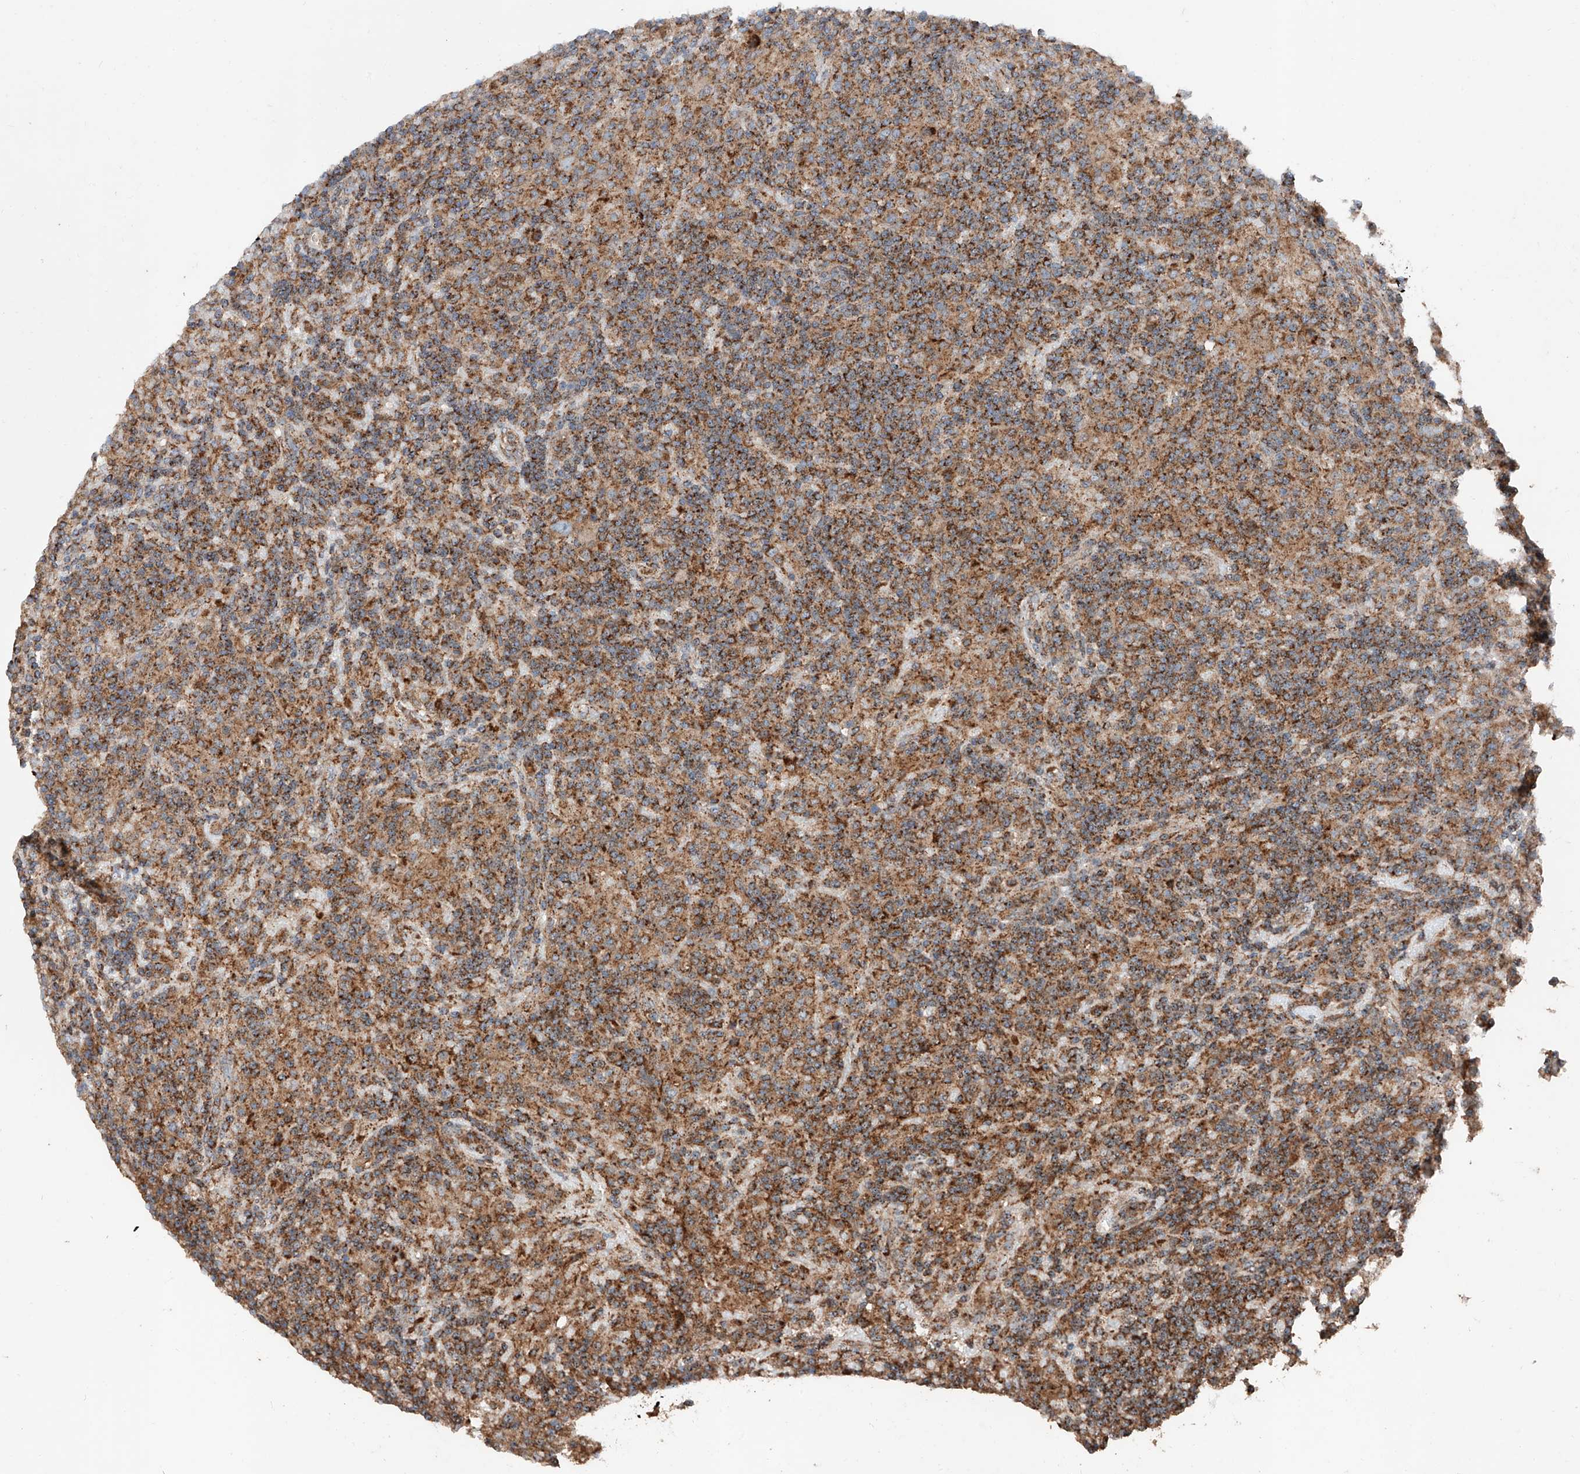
{"staining": {"intensity": "moderate", "quantity": "25%-75%", "location": "cytoplasmic/membranous"}, "tissue": "lymphoma", "cell_type": "Tumor cells", "image_type": "cancer", "snomed": [{"axis": "morphology", "description": "Hodgkin's disease, NOS"}, {"axis": "topography", "description": "Lymph node"}], "caption": "High-power microscopy captured an immunohistochemistry (IHC) histopathology image of Hodgkin's disease, revealing moderate cytoplasmic/membranous positivity in approximately 25%-75% of tumor cells.", "gene": "PISD", "patient": {"sex": "male", "age": 70}}